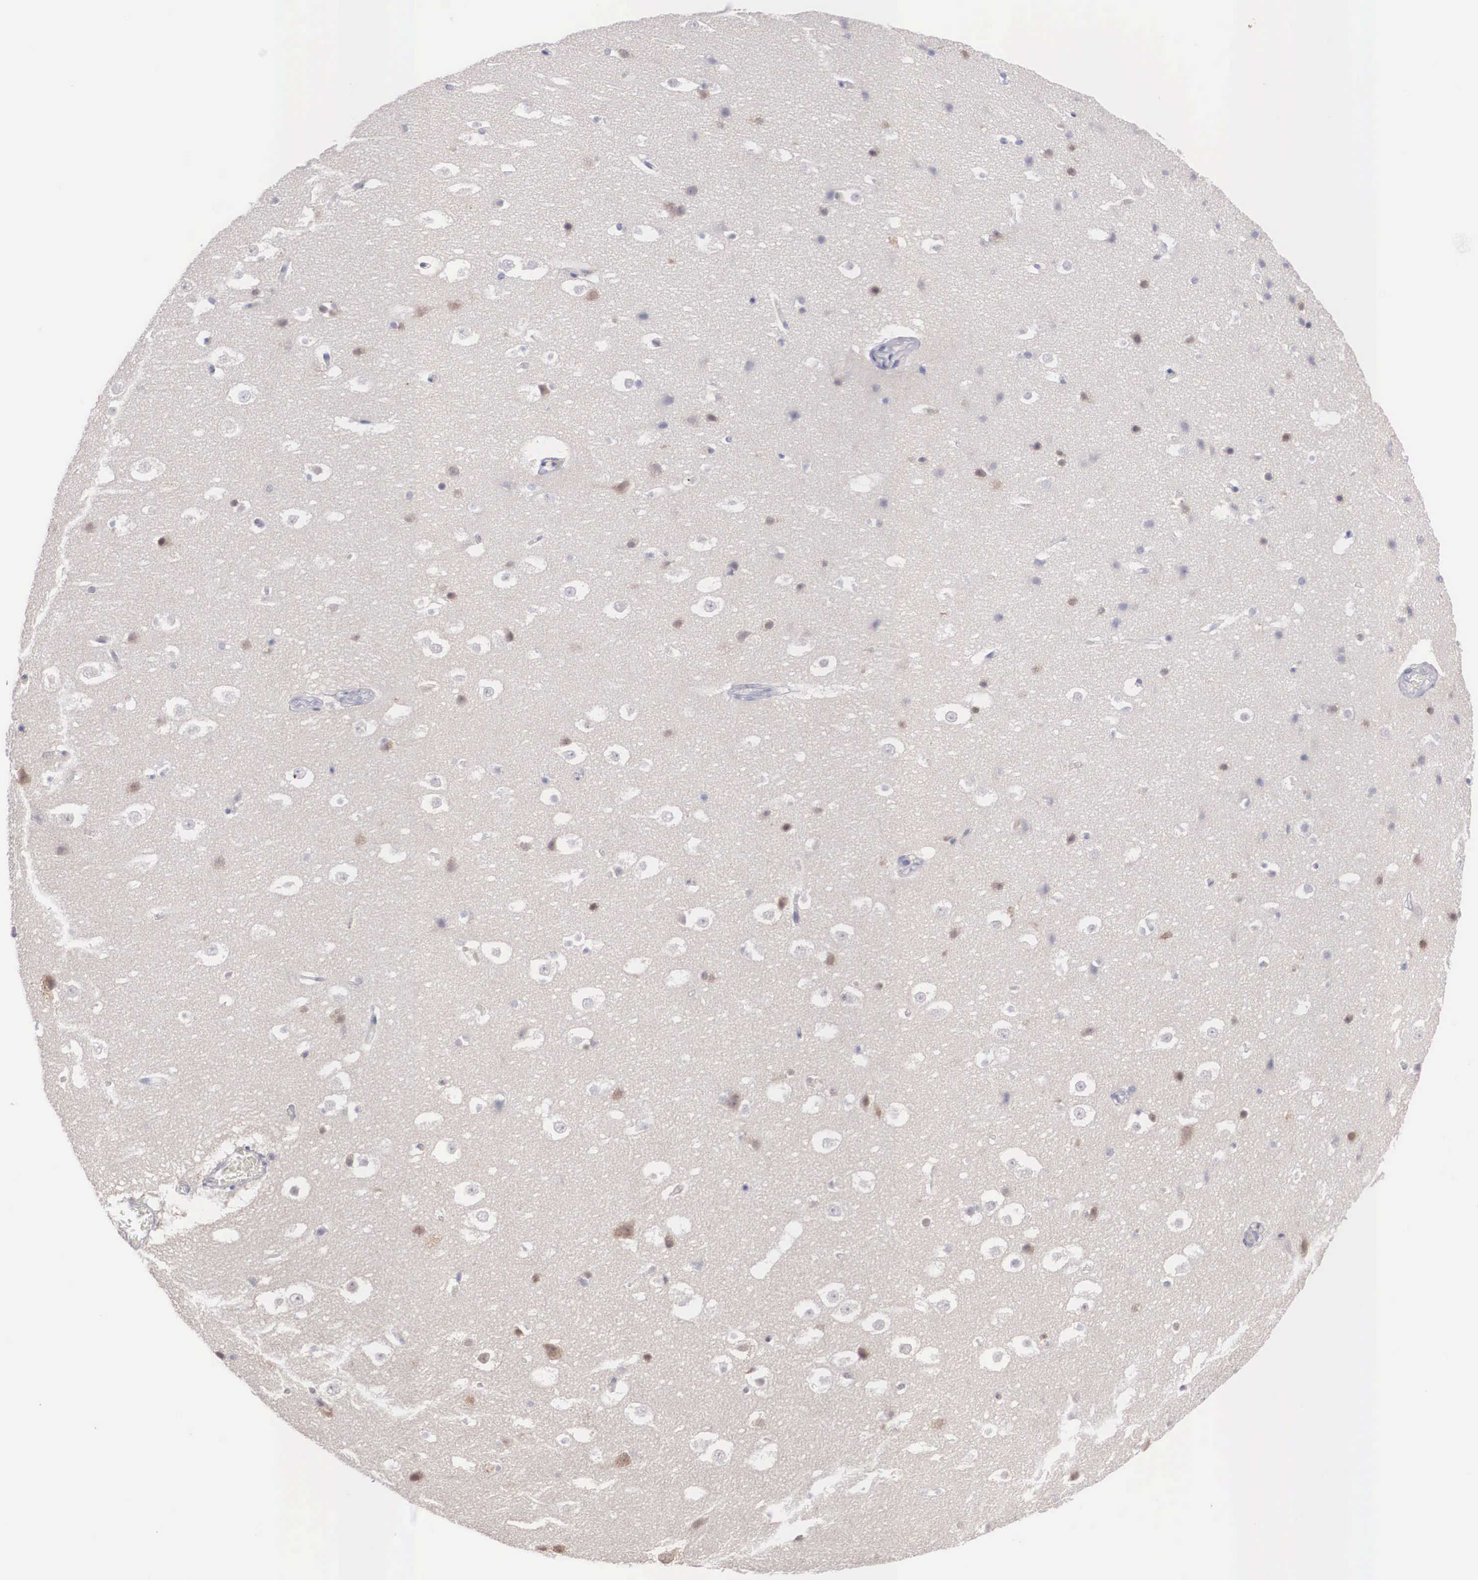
{"staining": {"intensity": "negative", "quantity": "none", "location": "none"}, "tissue": "hippocampus", "cell_type": "Glial cells", "image_type": "normal", "snomed": [{"axis": "morphology", "description": "Normal tissue, NOS"}, {"axis": "topography", "description": "Hippocampus"}], "caption": "This is a photomicrograph of immunohistochemistry staining of normal hippocampus, which shows no positivity in glial cells.", "gene": "REPS2", "patient": {"sex": "male", "age": 45}}